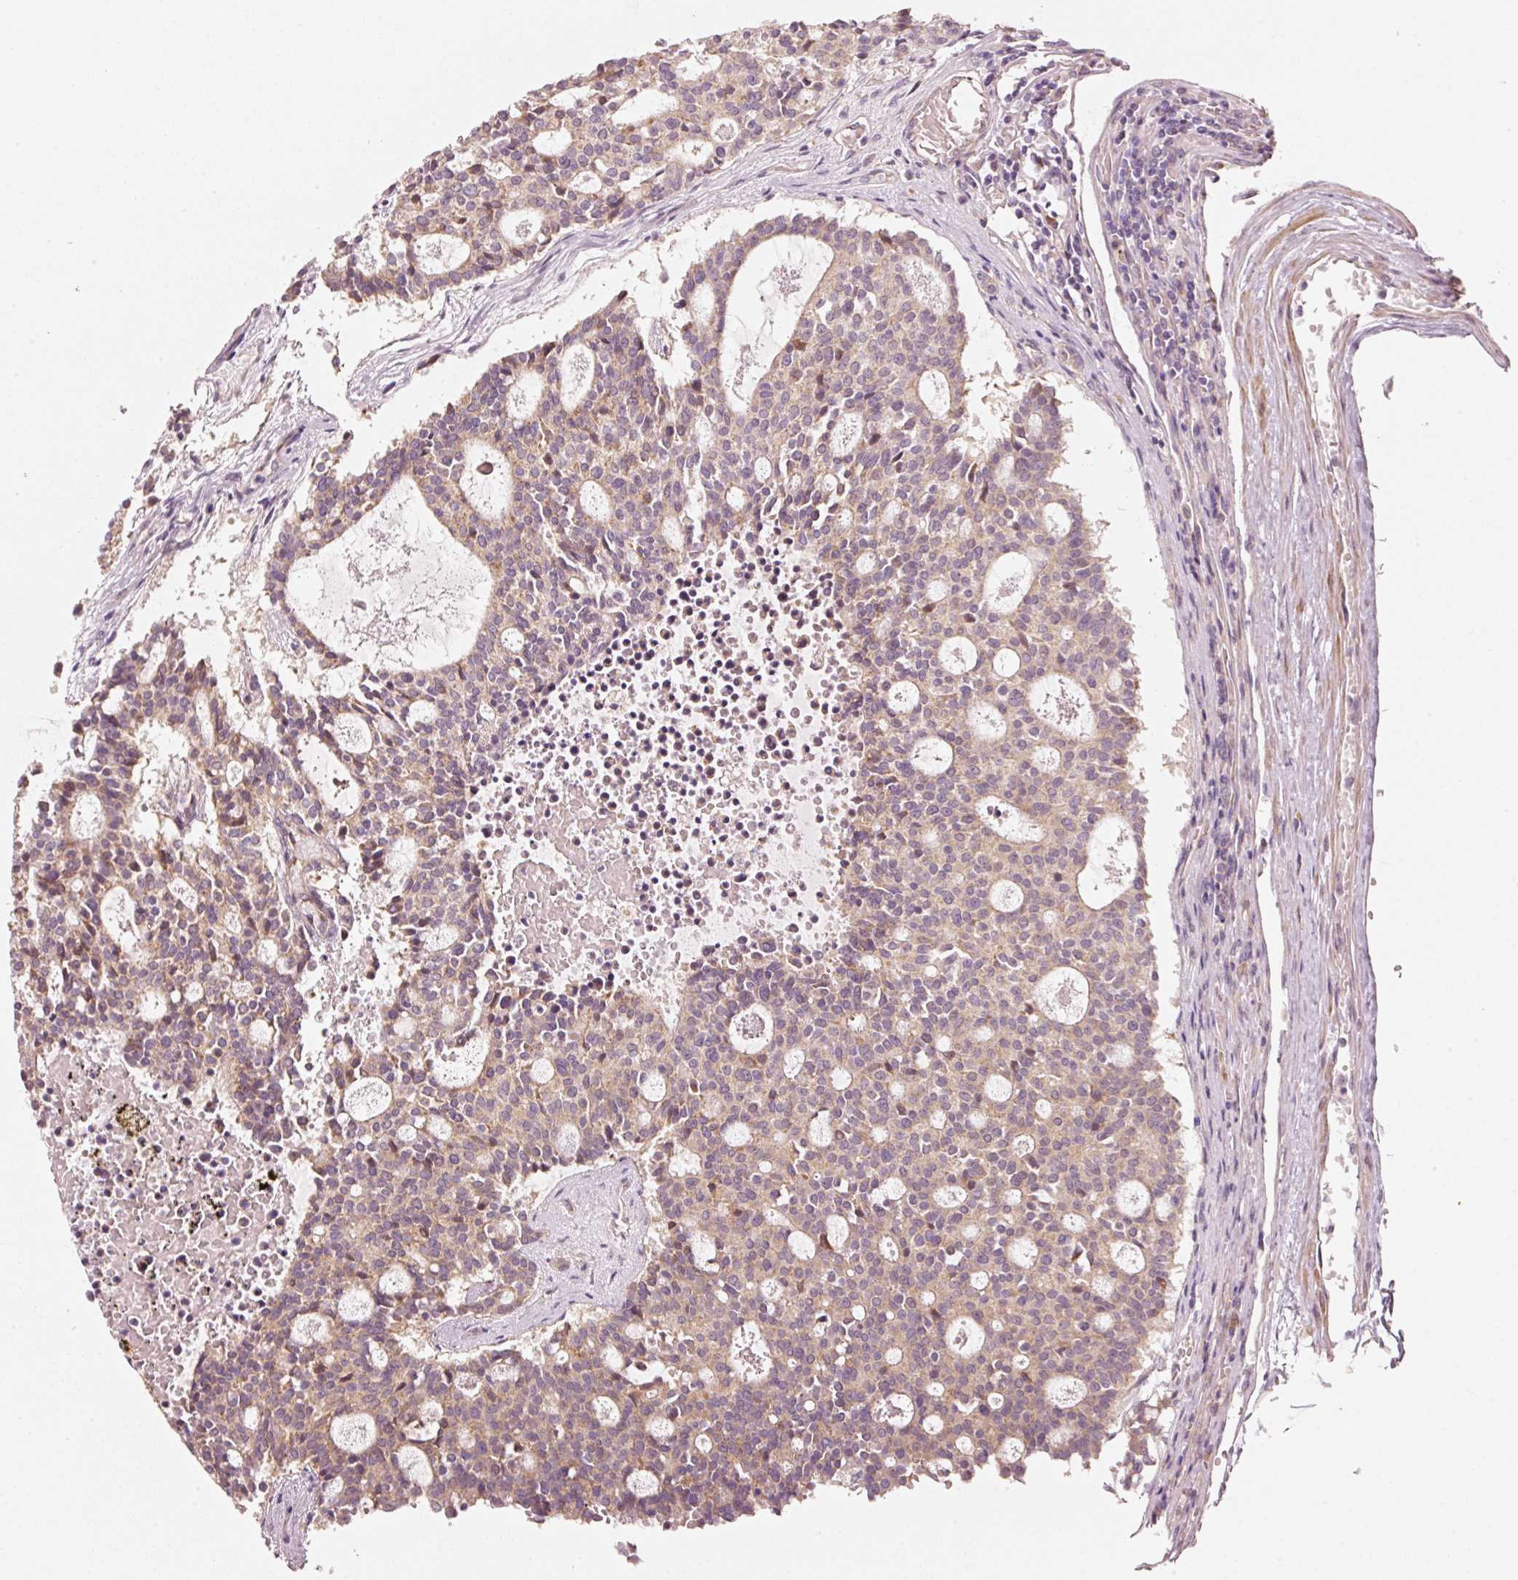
{"staining": {"intensity": "weak", "quantity": ">75%", "location": "cytoplasmic/membranous"}, "tissue": "carcinoid", "cell_type": "Tumor cells", "image_type": "cancer", "snomed": [{"axis": "morphology", "description": "Carcinoid, malignant, NOS"}, {"axis": "topography", "description": "Pancreas"}], "caption": "This micrograph shows malignant carcinoid stained with IHC to label a protein in brown. The cytoplasmic/membranous of tumor cells show weak positivity for the protein. Nuclei are counter-stained blue.", "gene": "ARHGAP22", "patient": {"sex": "female", "age": 54}}